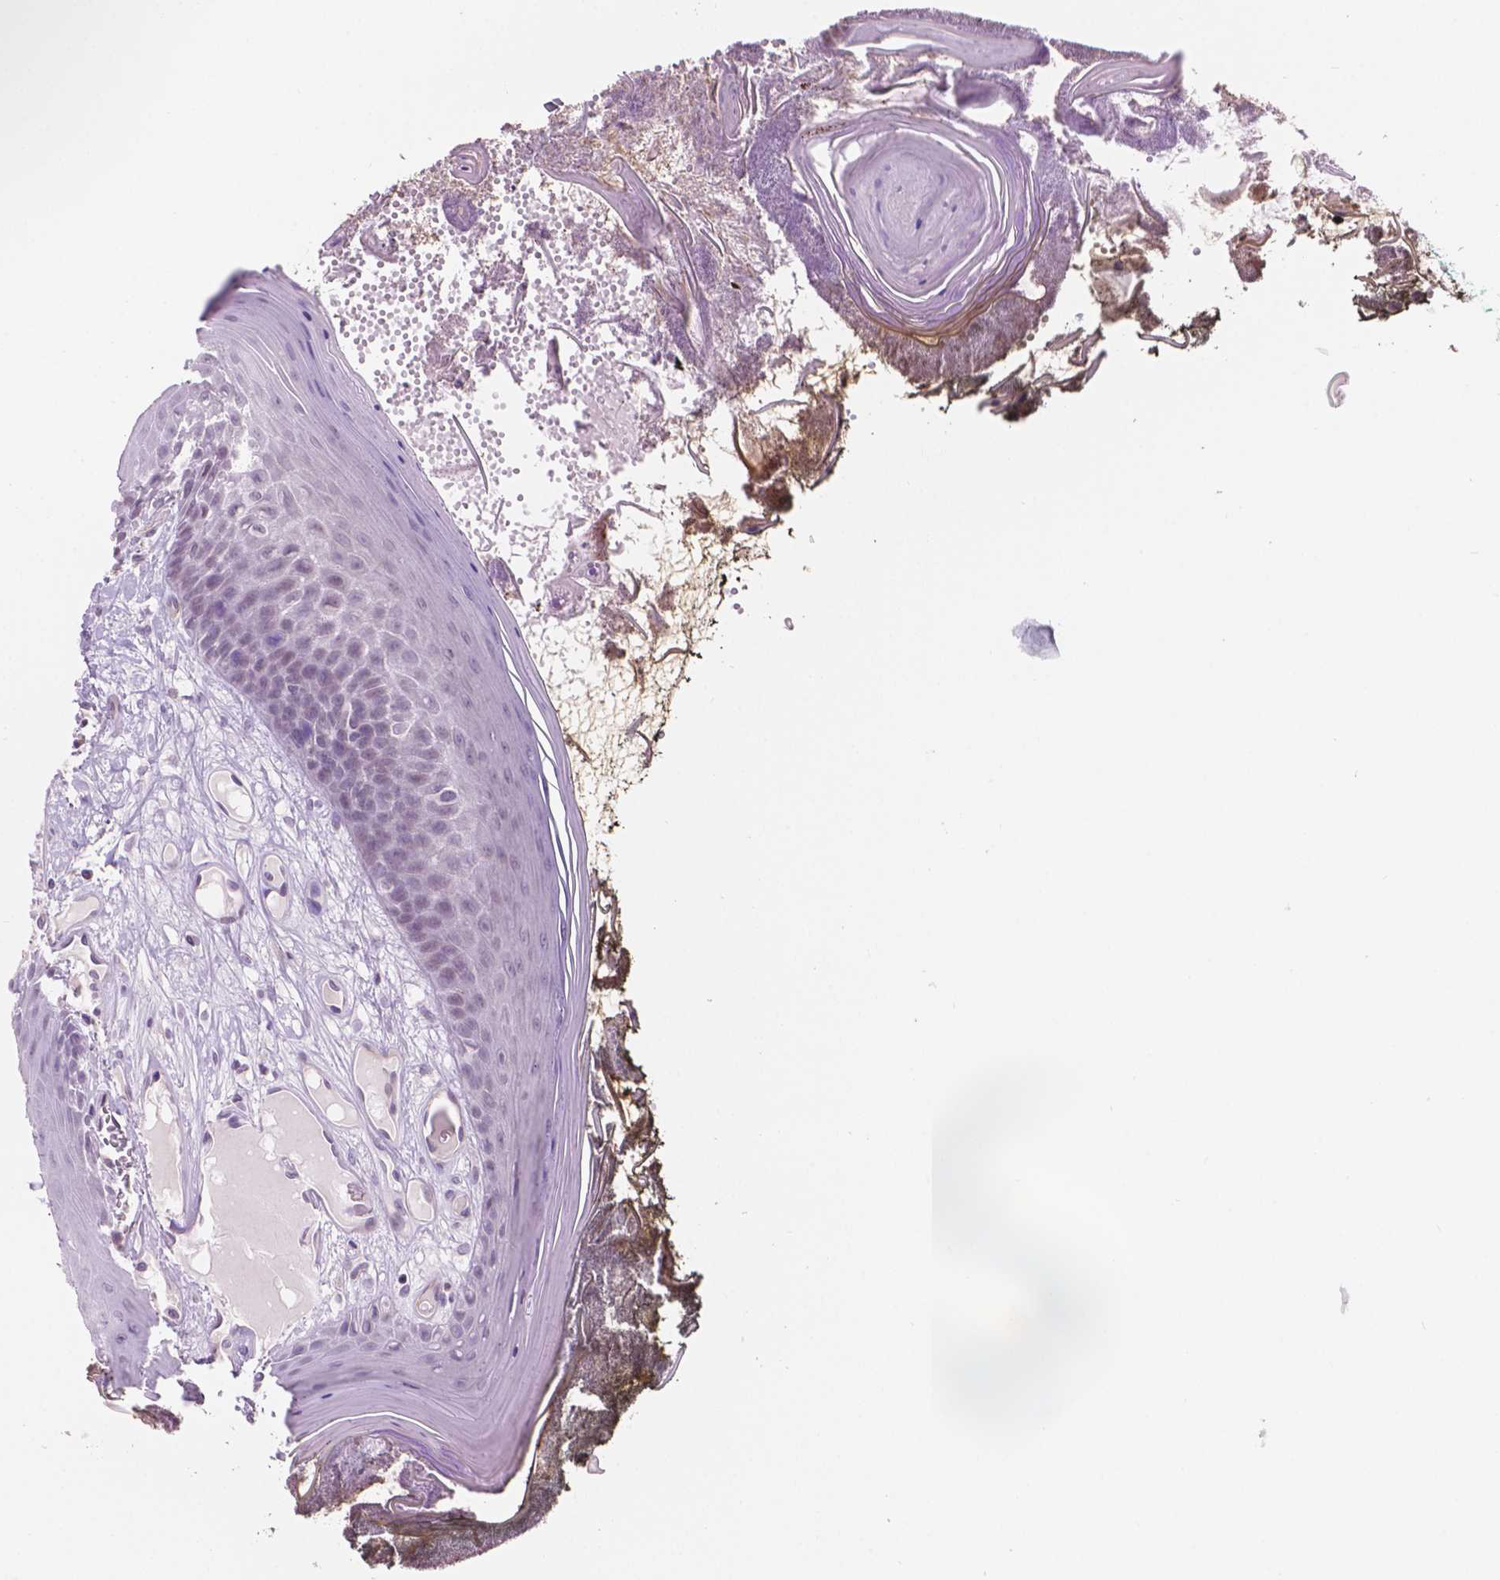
{"staining": {"intensity": "negative", "quantity": "none", "location": "none"}, "tissue": "oral mucosa", "cell_type": "Squamous epithelial cells", "image_type": "normal", "snomed": [{"axis": "morphology", "description": "Normal tissue, NOS"}, {"axis": "topography", "description": "Oral tissue"}], "caption": "Histopathology image shows no protein positivity in squamous epithelial cells of unremarkable oral mucosa.", "gene": "TMEM184A", "patient": {"sex": "male", "age": 9}}